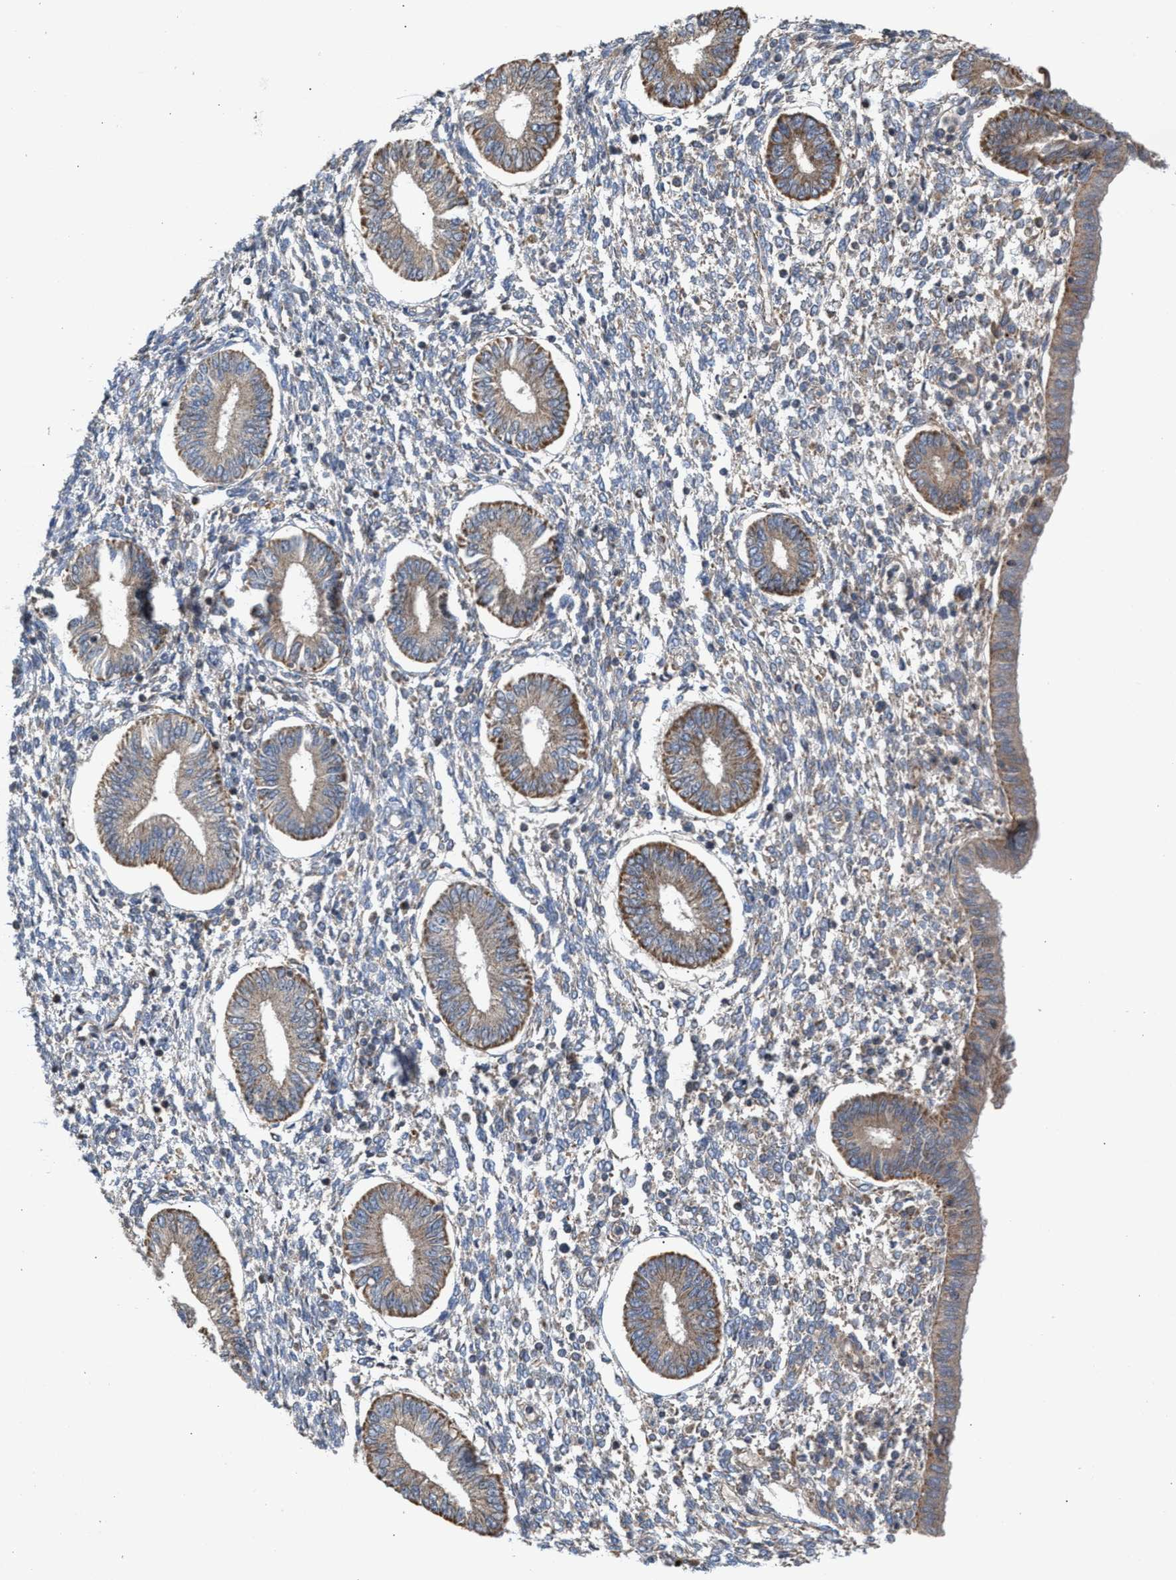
{"staining": {"intensity": "negative", "quantity": "none", "location": "none"}, "tissue": "endometrium", "cell_type": "Cells in endometrial stroma", "image_type": "normal", "snomed": [{"axis": "morphology", "description": "Normal tissue, NOS"}, {"axis": "topography", "description": "Endometrium"}], "caption": "Protein analysis of unremarkable endometrium exhibits no significant positivity in cells in endometrial stroma.", "gene": "TACO1", "patient": {"sex": "female", "age": 50}}